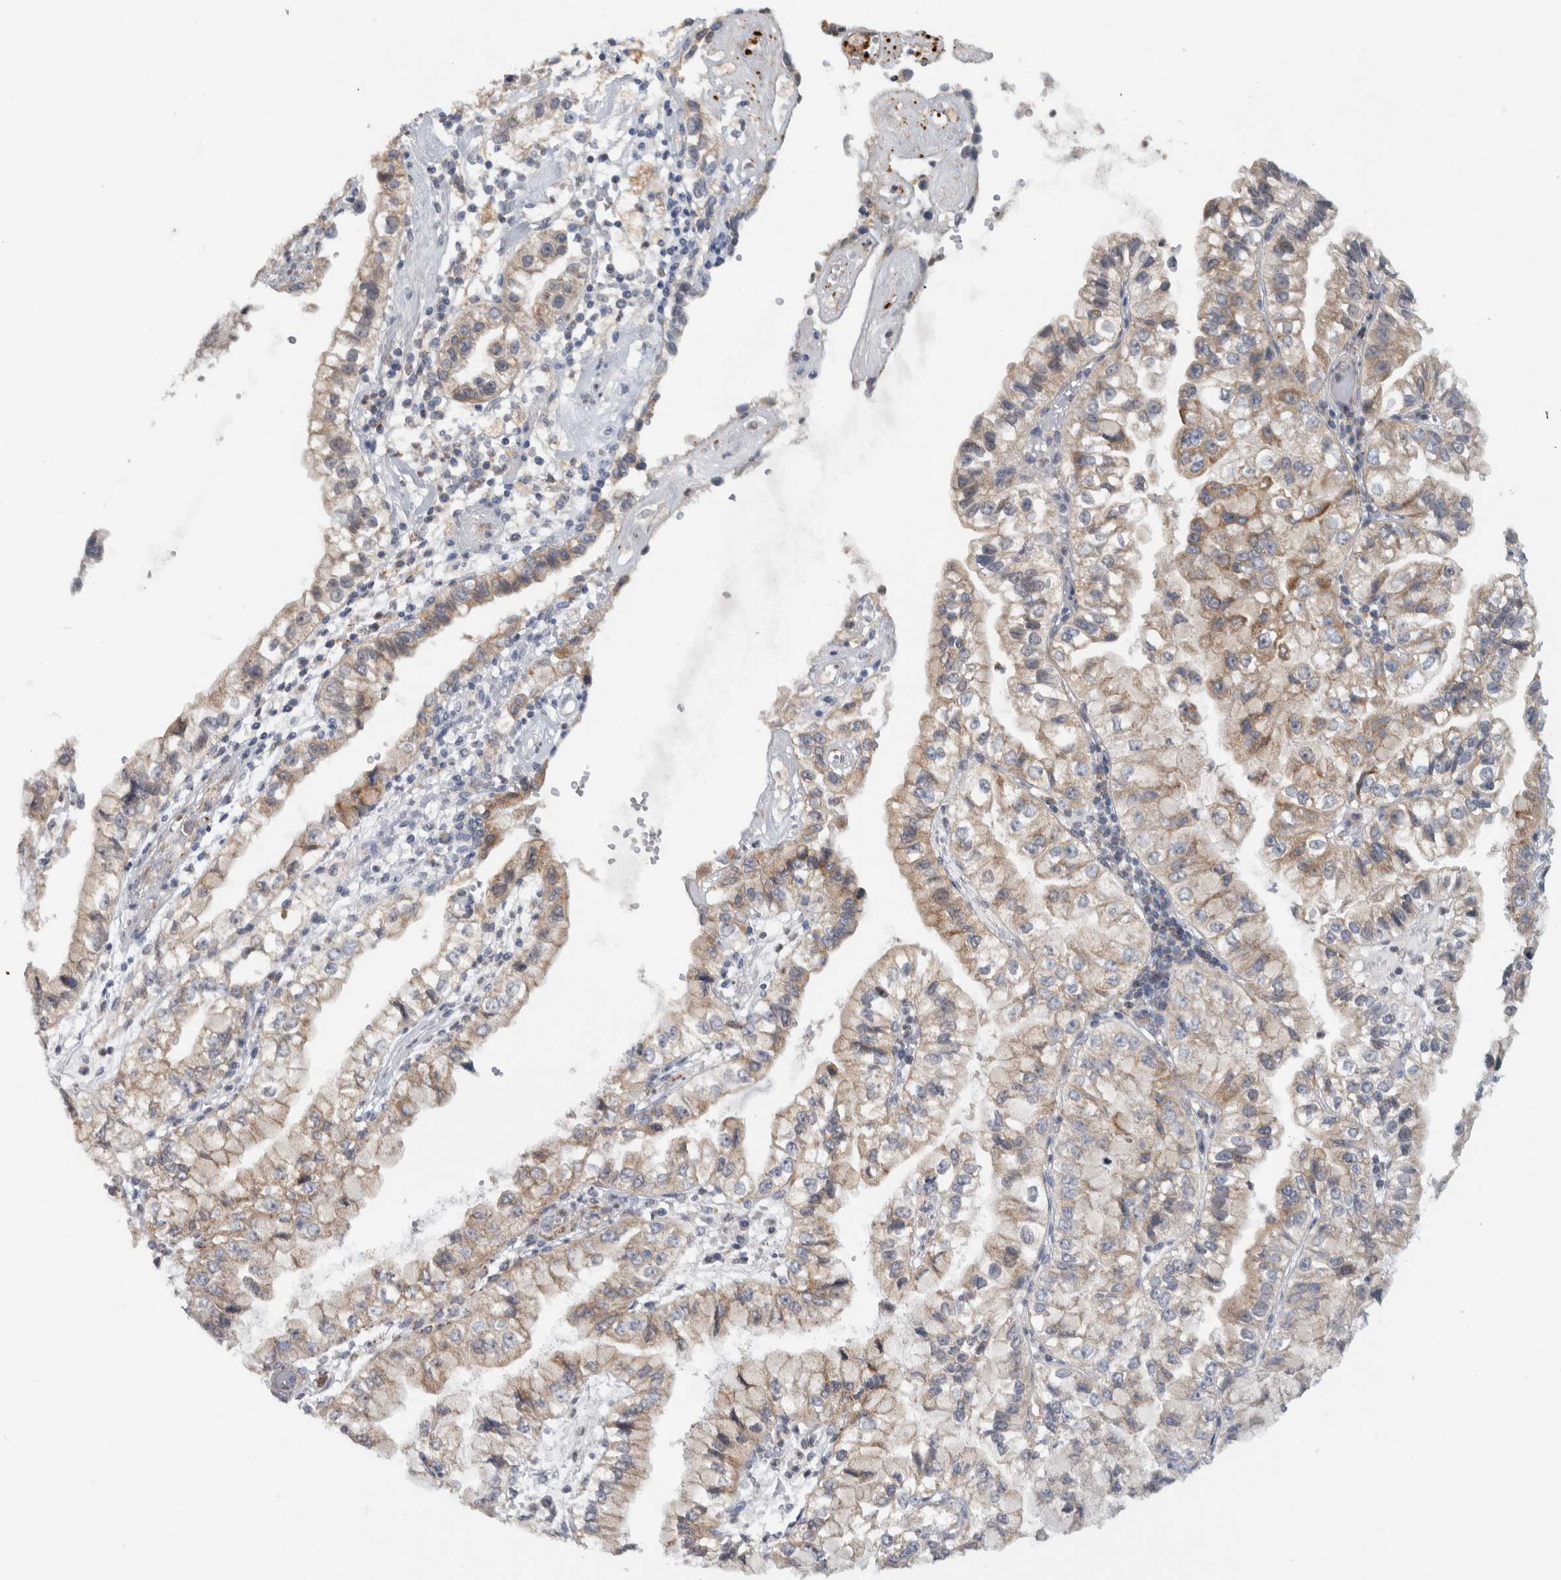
{"staining": {"intensity": "weak", "quantity": ">75%", "location": "cytoplasmic/membranous"}, "tissue": "liver cancer", "cell_type": "Tumor cells", "image_type": "cancer", "snomed": [{"axis": "morphology", "description": "Cholangiocarcinoma"}, {"axis": "topography", "description": "Liver"}], "caption": "Protein staining of liver cancer (cholangiocarcinoma) tissue shows weak cytoplasmic/membranous staining in about >75% of tumor cells.", "gene": "RAB18", "patient": {"sex": "female", "age": 79}}